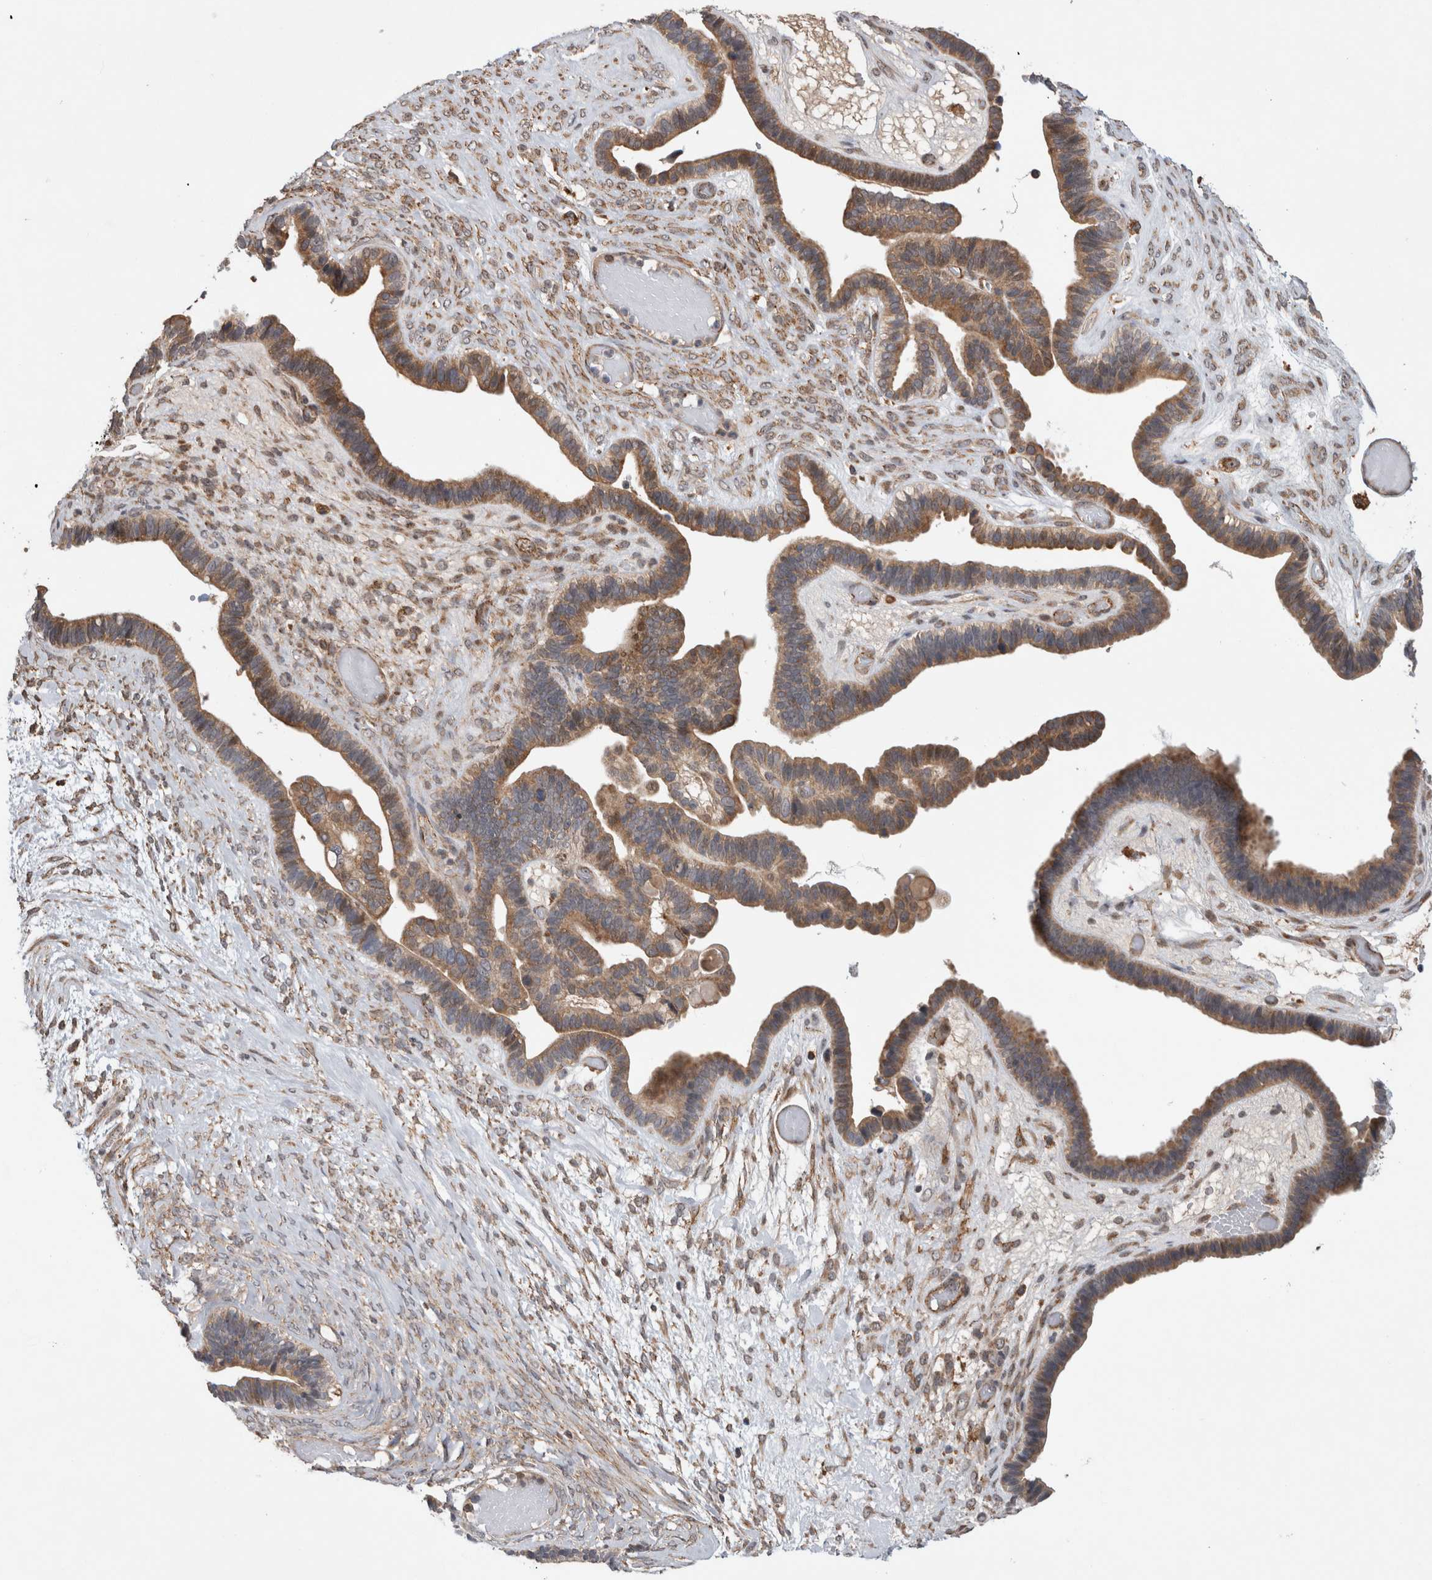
{"staining": {"intensity": "moderate", "quantity": ">75%", "location": "cytoplasmic/membranous"}, "tissue": "ovarian cancer", "cell_type": "Tumor cells", "image_type": "cancer", "snomed": [{"axis": "morphology", "description": "Cystadenocarcinoma, serous, NOS"}, {"axis": "topography", "description": "Ovary"}], "caption": "Immunohistochemical staining of ovarian cancer reveals medium levels of moderate cytoplasmic/membranous staining in about >75% of tumor cells.", "gene": "ADGRL3", "patient": {"sex": "female", "age": 56}}